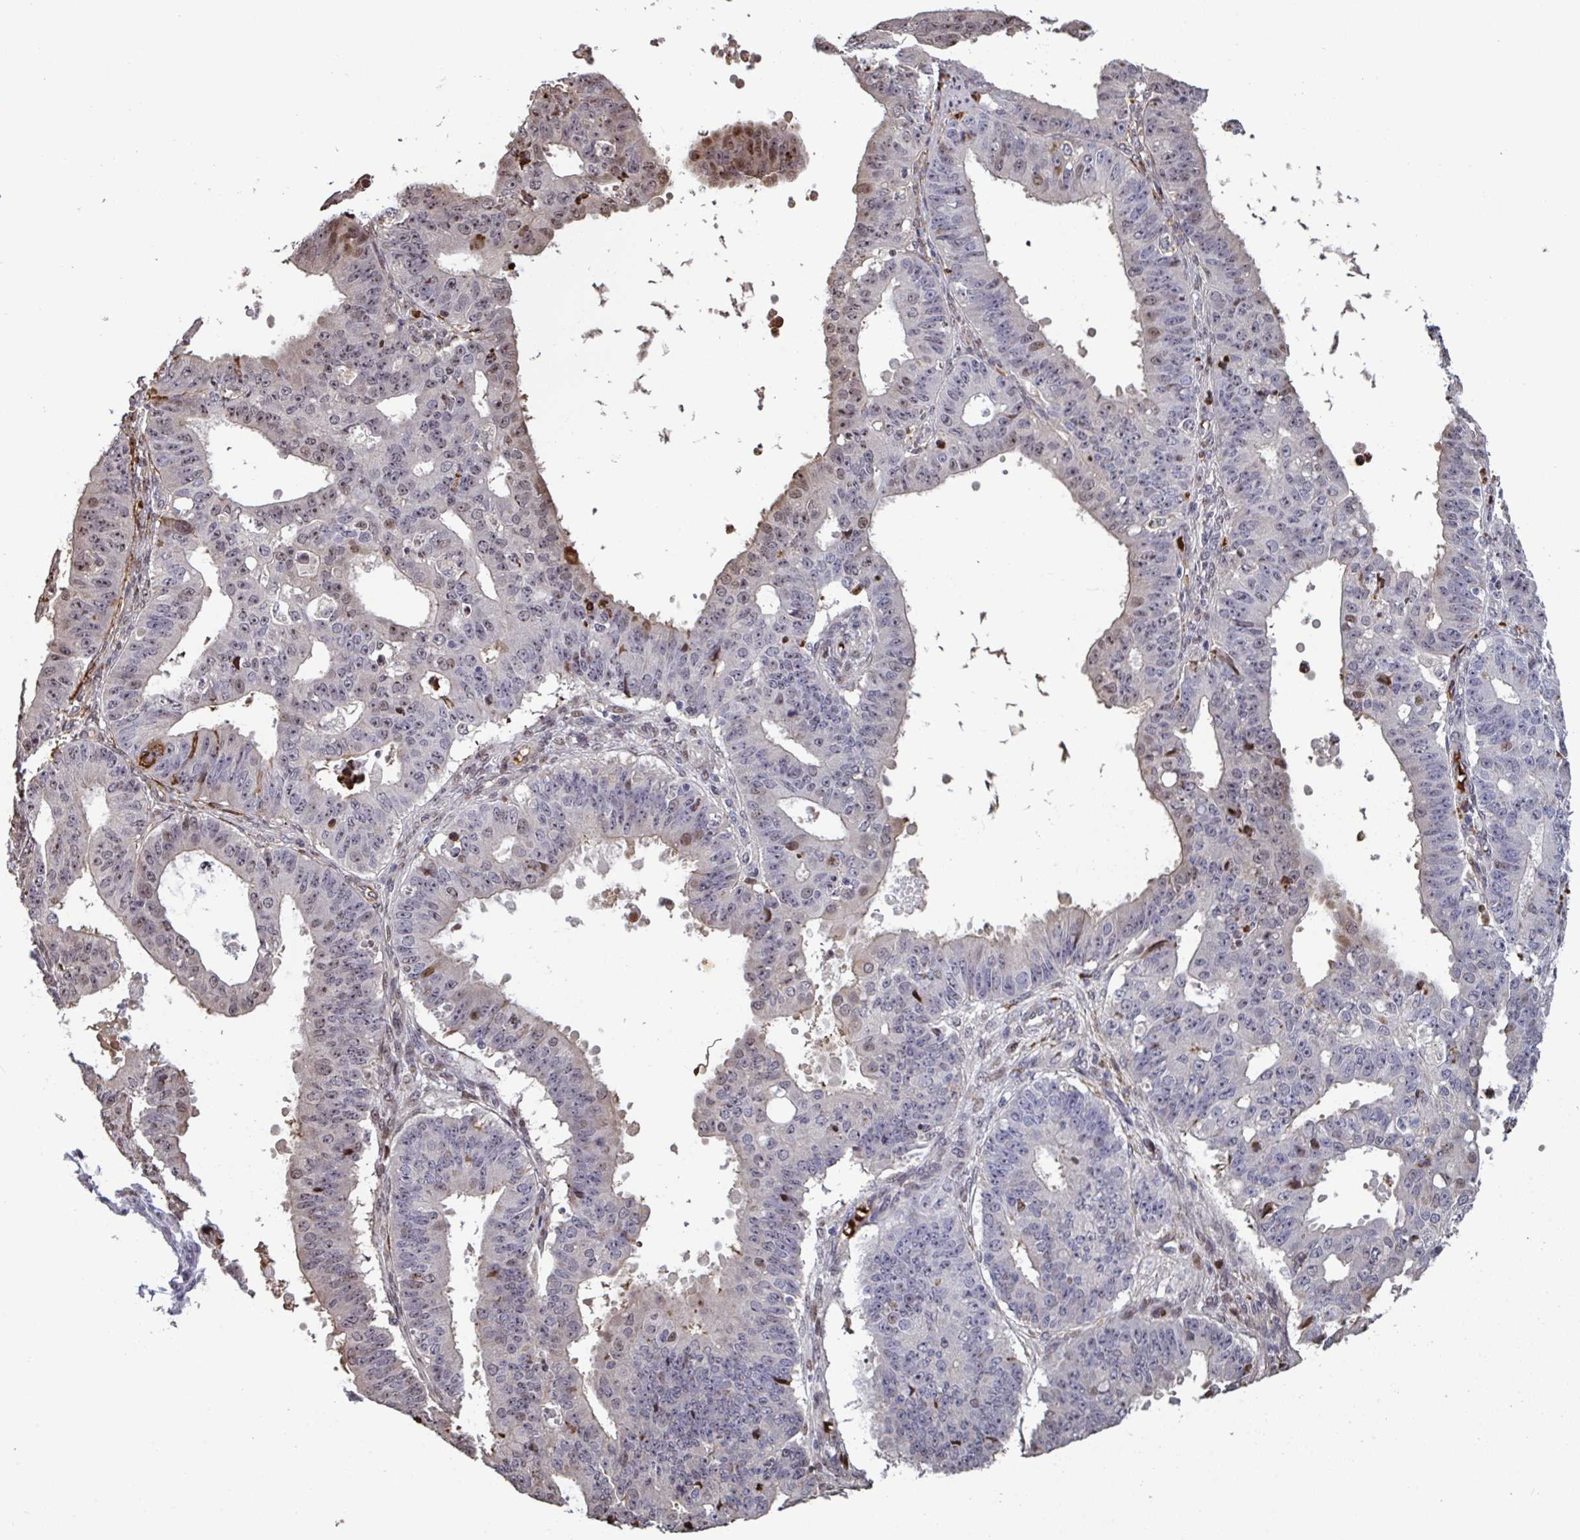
{"staining": {"intensity": "moderate", "quantity": "<25%", "location": "cytoplasmic/membranous,nuclear"}, "tissue": "ovarian cancer", "cell_type": "Tumor cells", "image_type": "cancer", "snomed": [{"axis": "morphology", "description": "Carcinoma, endometroid"}, {"axis": "topography", "description": "Appendix"}, {"axis": "topography", "description": "Ovary"}], "caption": "Moderate cytoplasmic/membranous and nuclear protein expression is appreciated in approximately <25% of tumor cells in endometroid carcinoma (ovarian). (DAB (3,3'-diaminobenzidine) IHC, brown staining for protein, blue staining for nuclei).", "gene": "PELI2", "patient": {"sex": "female", "age": 42}}